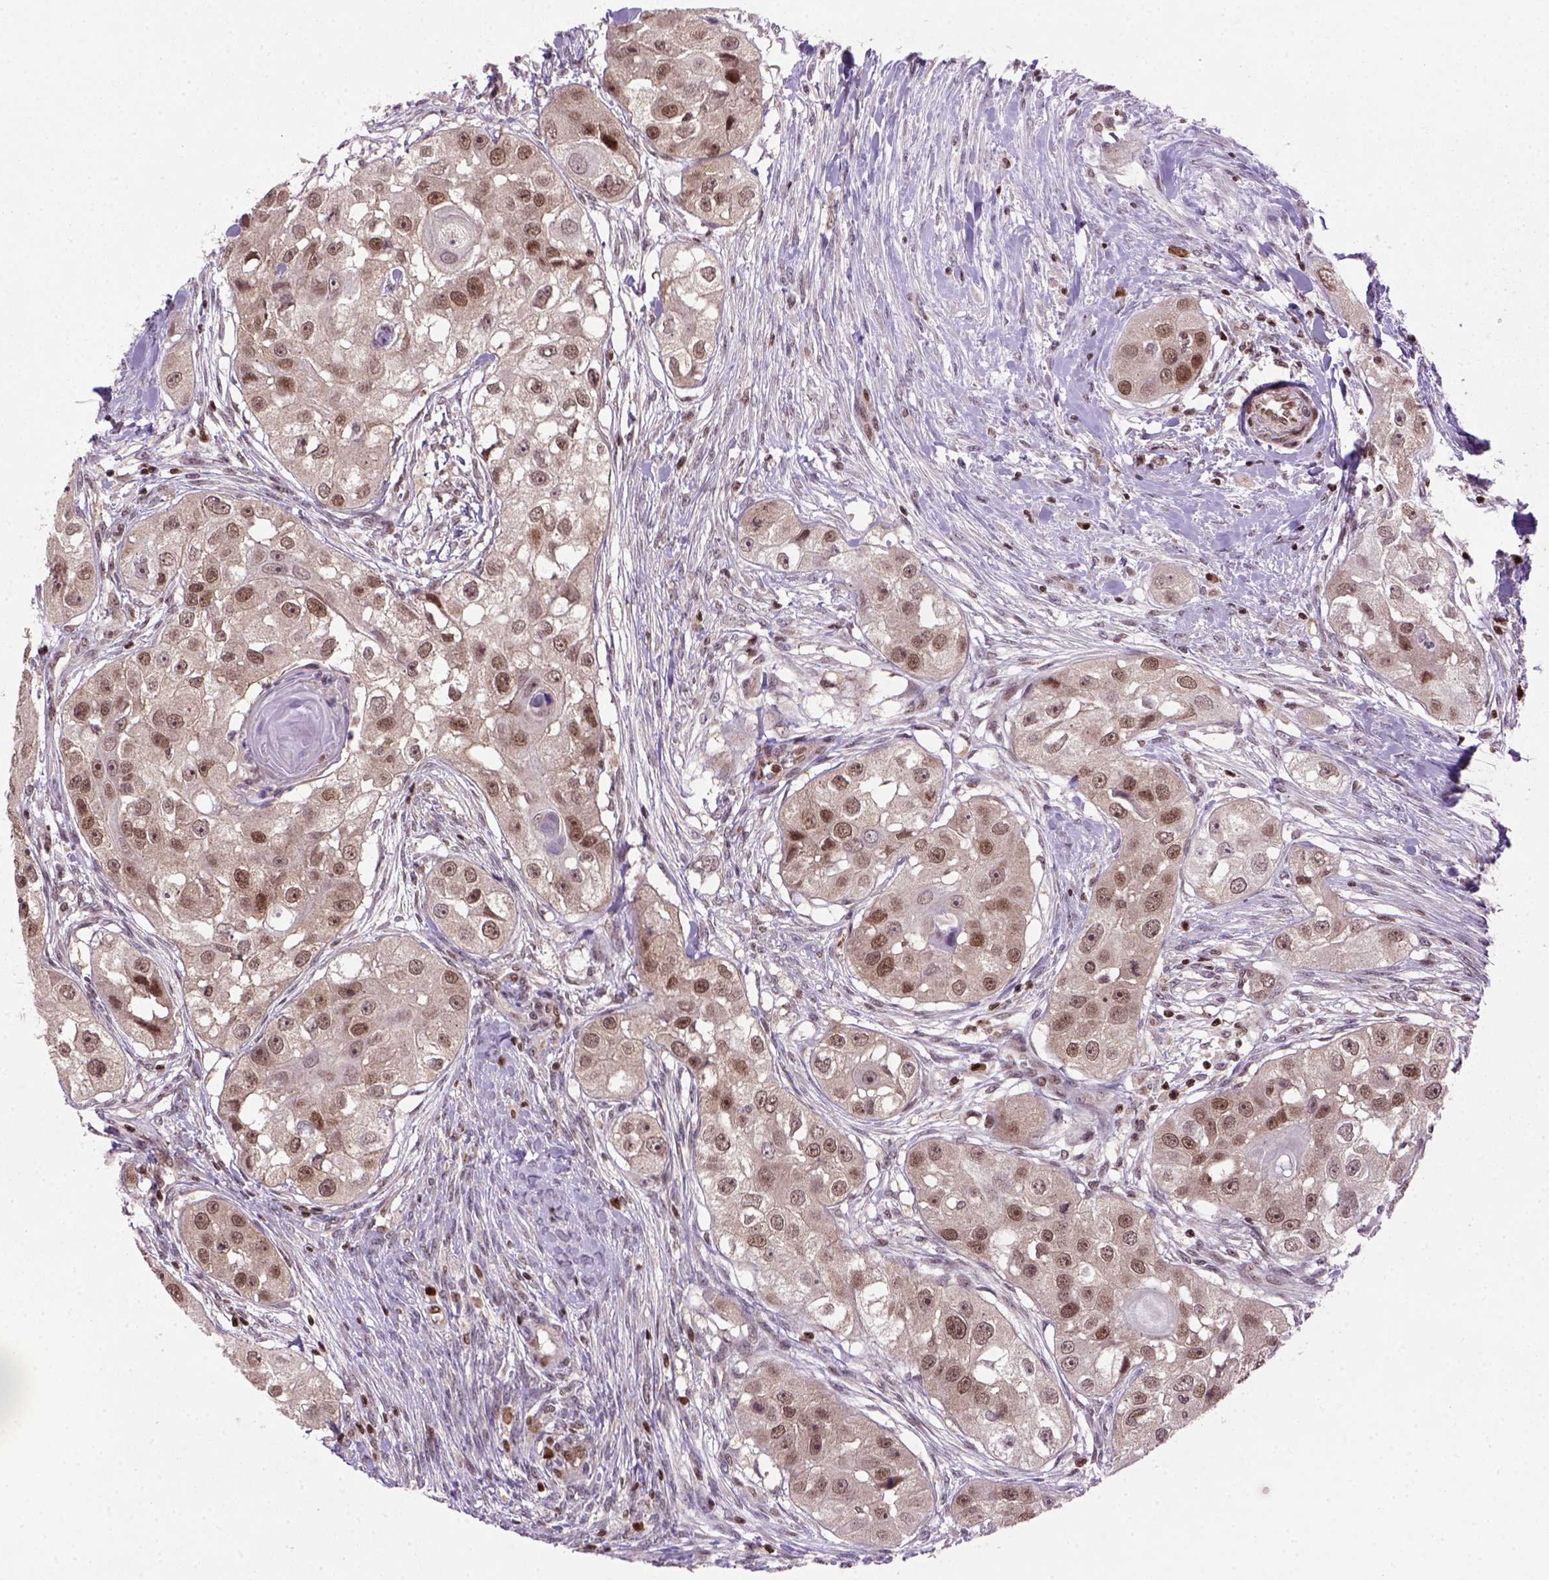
{"staining": {"intensity": "moderate", "quantity": ">75%", "location": "nuclear"}, "tissue": "head and neck cancer", "cell_type": "Tumor cells", "image_type": "cancer", "snomed": [{"axis": "morphology", "description": "Squamous cell carcinoma, NOS"}, {"axis": "topography", "description": "Head-Neck"}], "caption": "Approximately >75% of tumor cells in head and neck squamous cell carcinoma exhibit moderate nuclear protein staining as visualized by brown immunohistochemical staining.", "gene": "MGMT", "patient": {"sex": "male", "age": 51}}